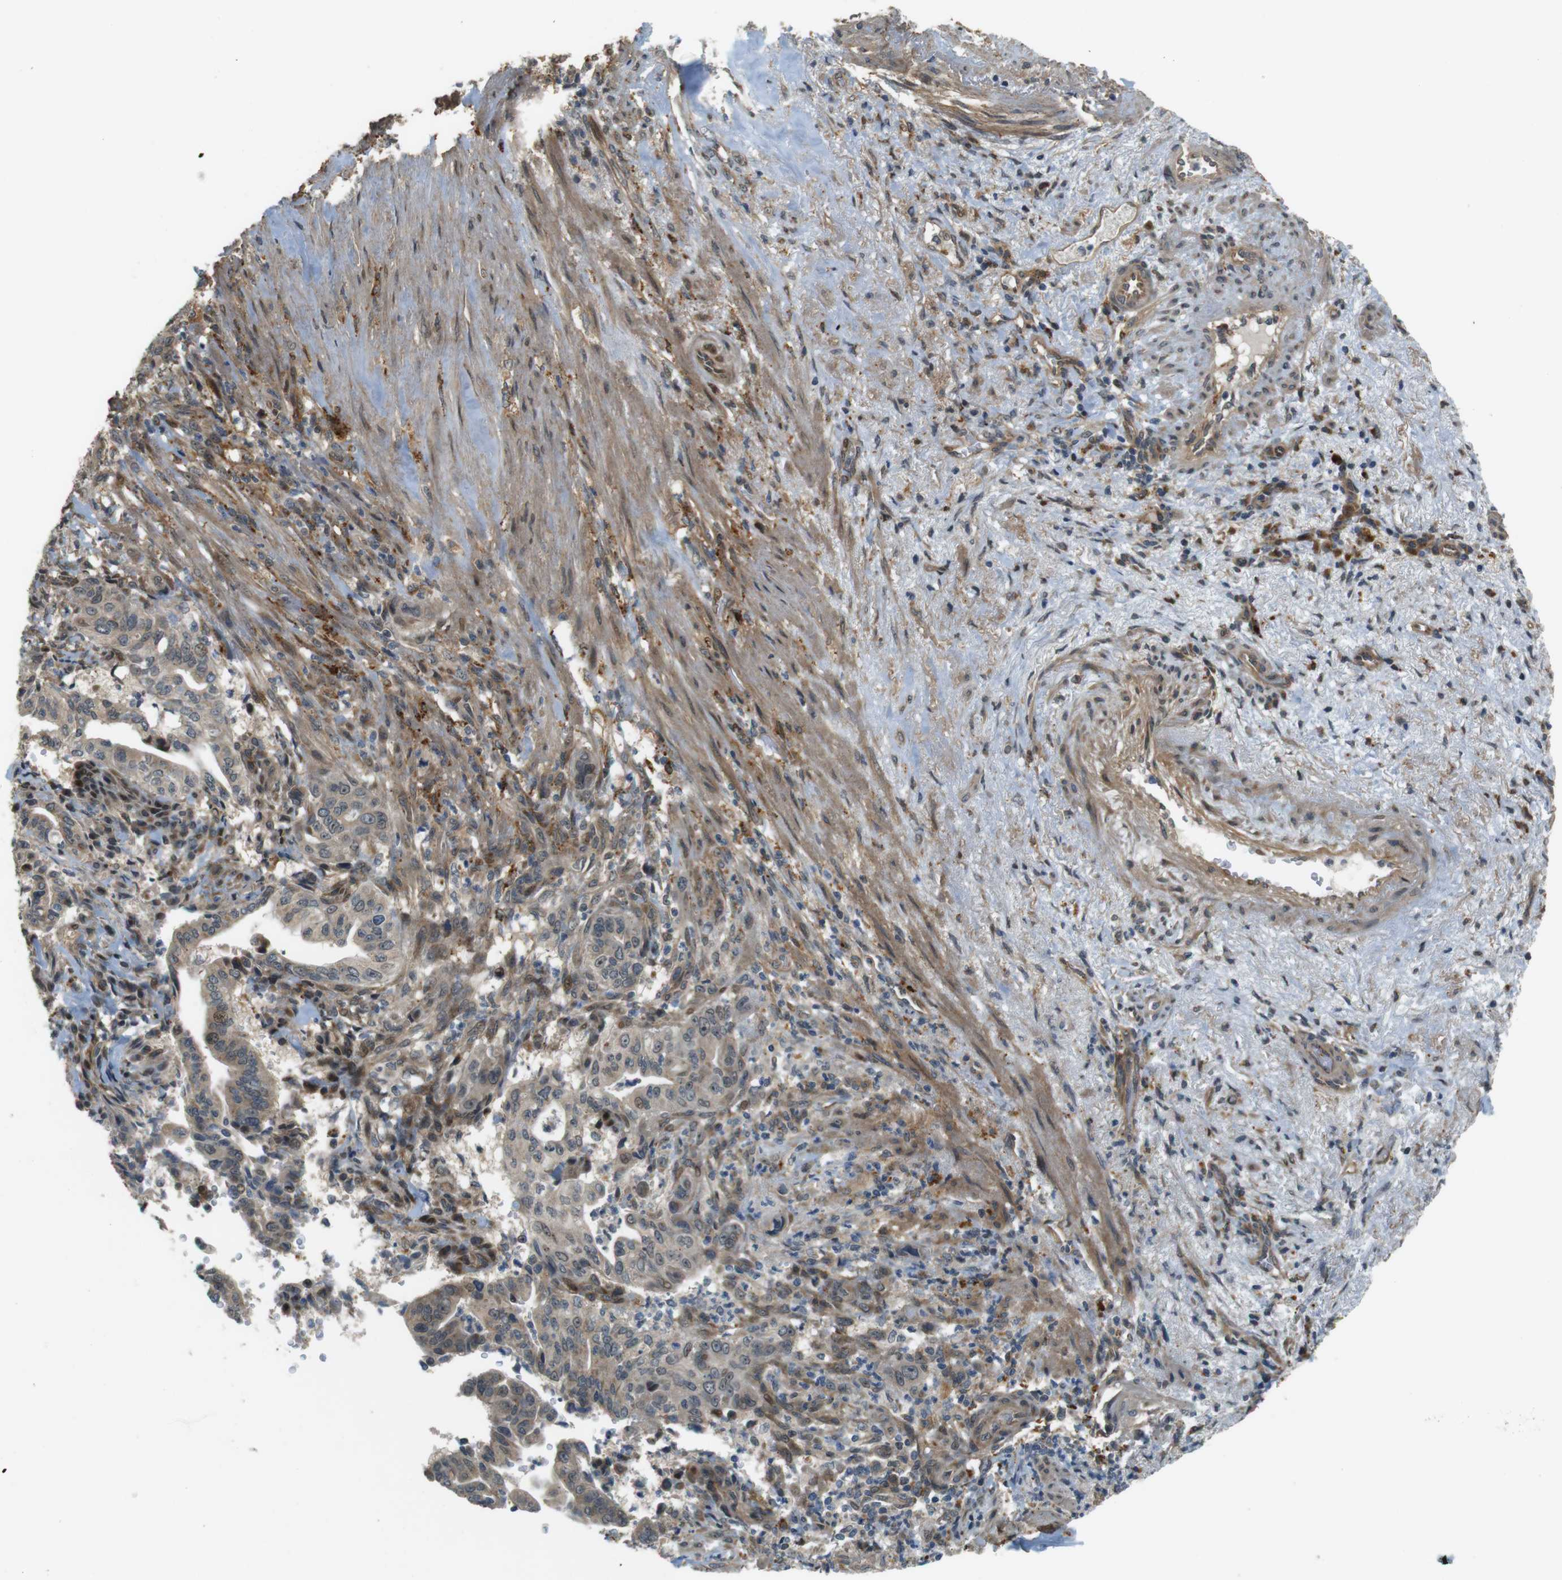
{"staining": {"intensity": "weak", "quantity": "<25%", "location": "cytoplasmic/membranous"}, "tissue": "liver cancer", "cell_type": "Tumor cells", "image_type": "cancer", "snomed": [{"axis": "morphology", "description": "Cholangiocarcinoma"}, {"axis": "topography", "description": "Liver"}], "caption": "The histopathology image reveals no significant staining in tumor cells of liver cancer (cholangiocarcinoma).", "gene": "TSPAN9", "patient": {"sex": "female", "age": 67}}